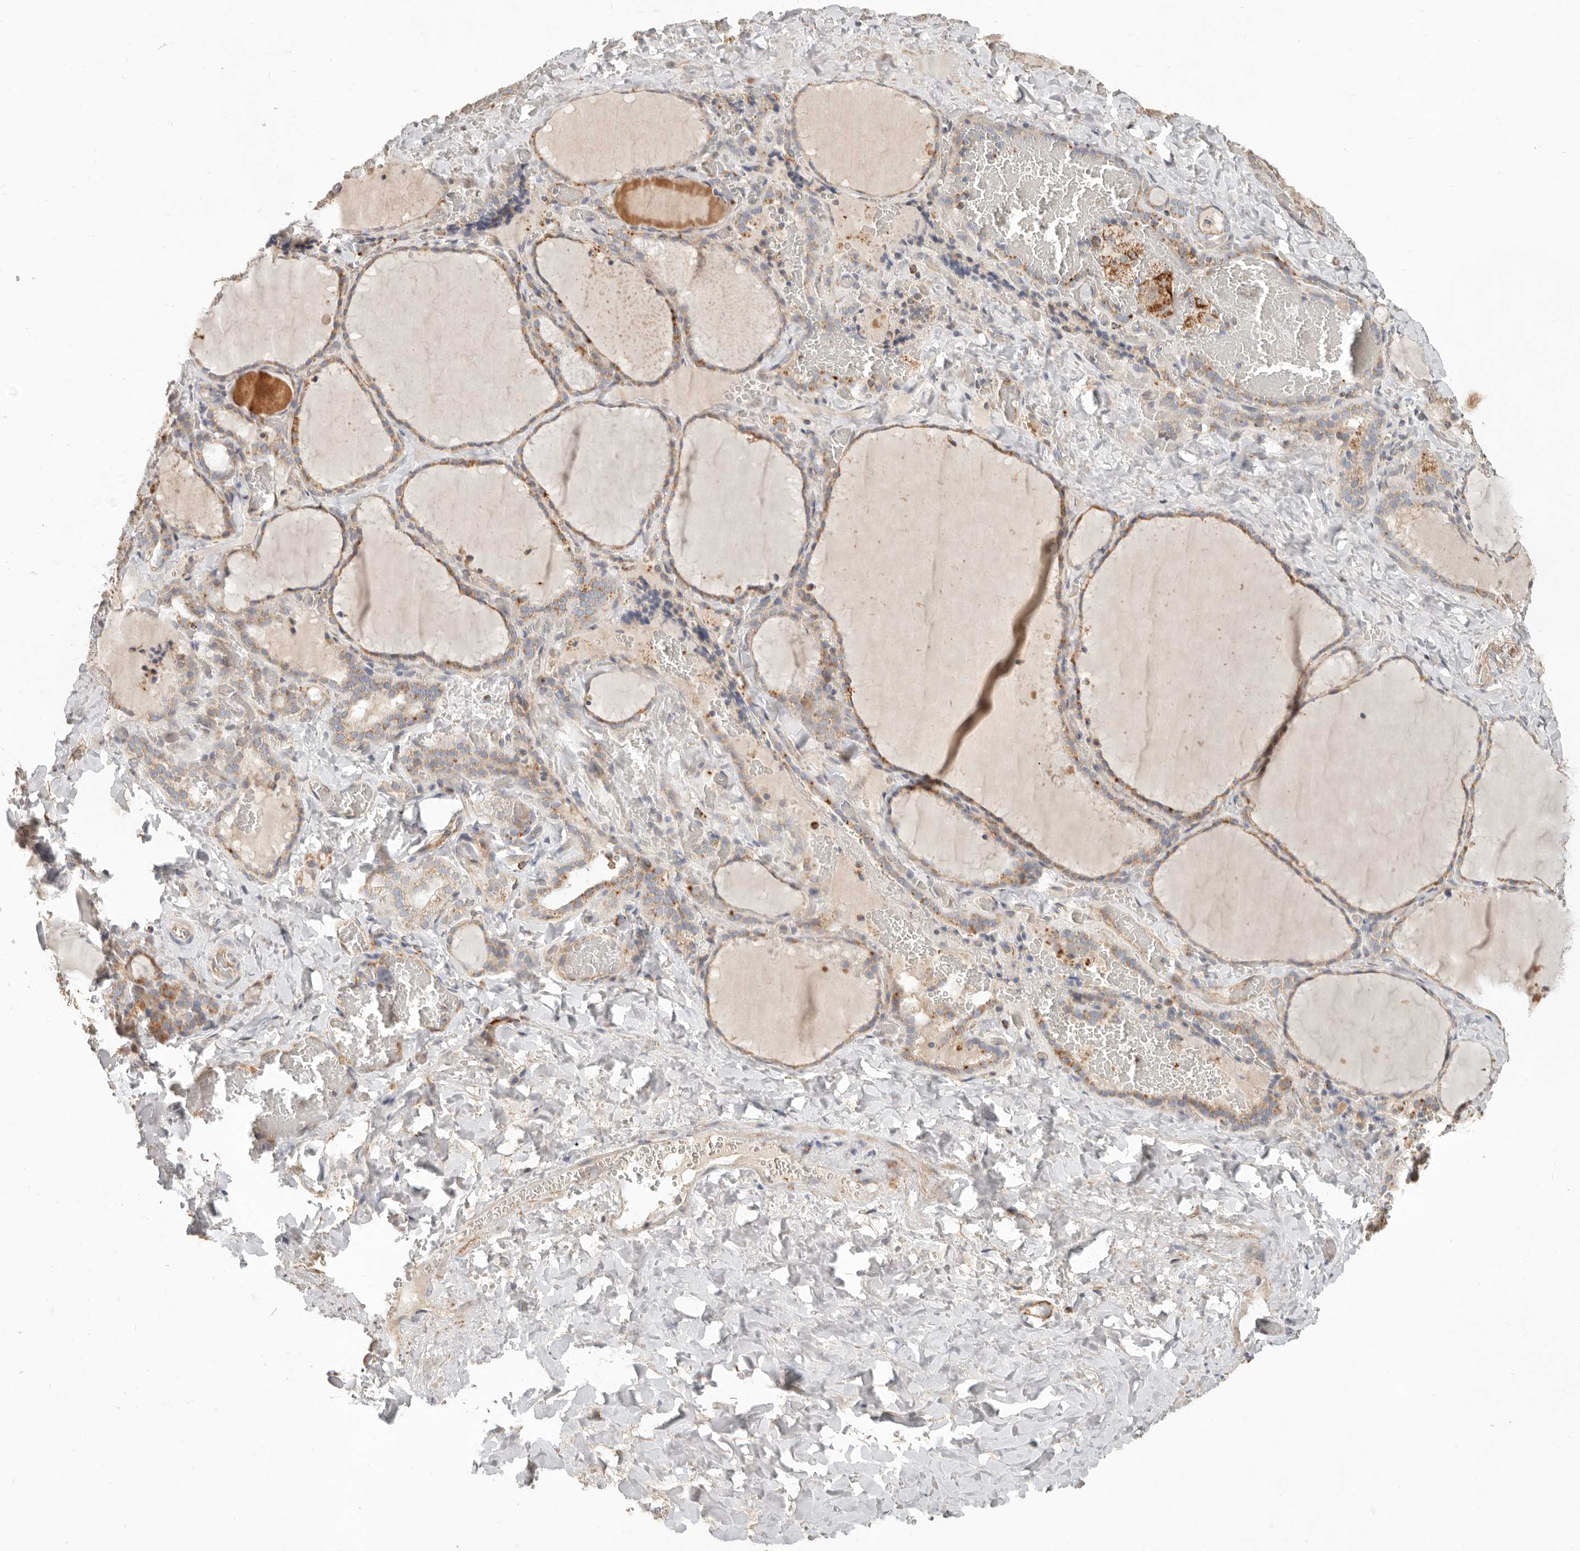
{"staining": {"intensity": "moderate", "quantity": ">75%", "location": "cytoplasmic/membranous"}, "tissue": "thyroid gland", "cell_type": "Glandular cells", "image_type": "normal", "snomed": [{"axis": "morphology", "description": "Normal tissue, NOS"}, {"axis": "topography", "description": "Thyroid gland"}], "caption": "Protein staining of benign thyroid gland demonstrates moderate cytoplasmic/membranous positivity in approximately >75% of glandular cells.", "gene": "ARHGEF10L", "patient": {"sex": "female", "age": 22}}